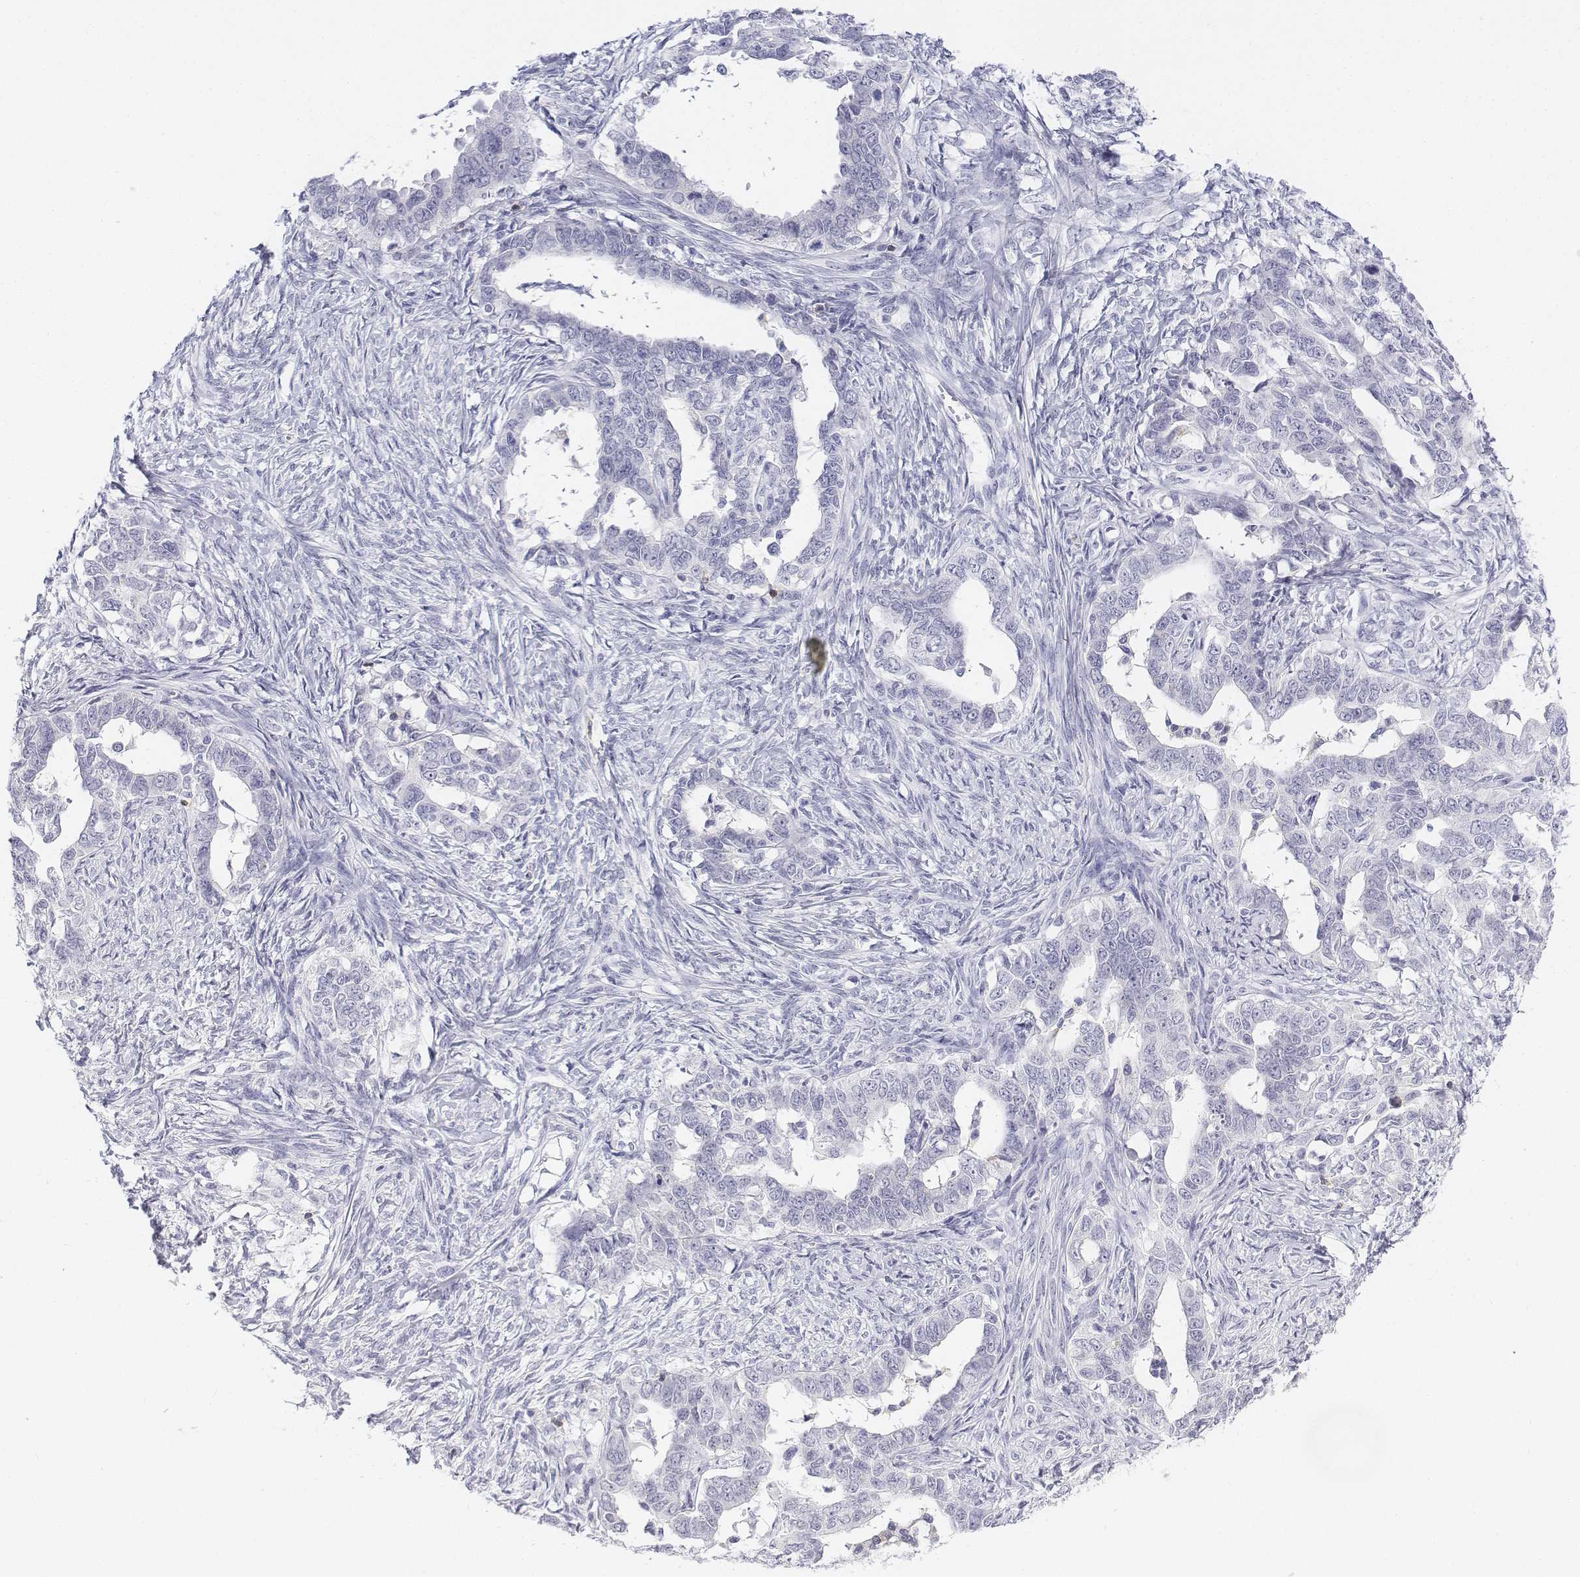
{"staining": {"intensity": "negative", "quantity": "none", "location": "none"}, "tissue": "ovarian cancer", "cell_type": "Tumor cells", "image_type": "cancer", "snomed": [{"axis": "morphology", "description": "Cystadenocarcinoma, serous, NOS"}, {"axis": "topography", "description": "Ovary"}], "caption": "Immunohistochemical staining of human ovarian cancer (serous cystadenocarcinoma) displays no significant positivity in tumor cells.", "gene": "CD3E", "patient": {"sex": "female", "age": 69}}